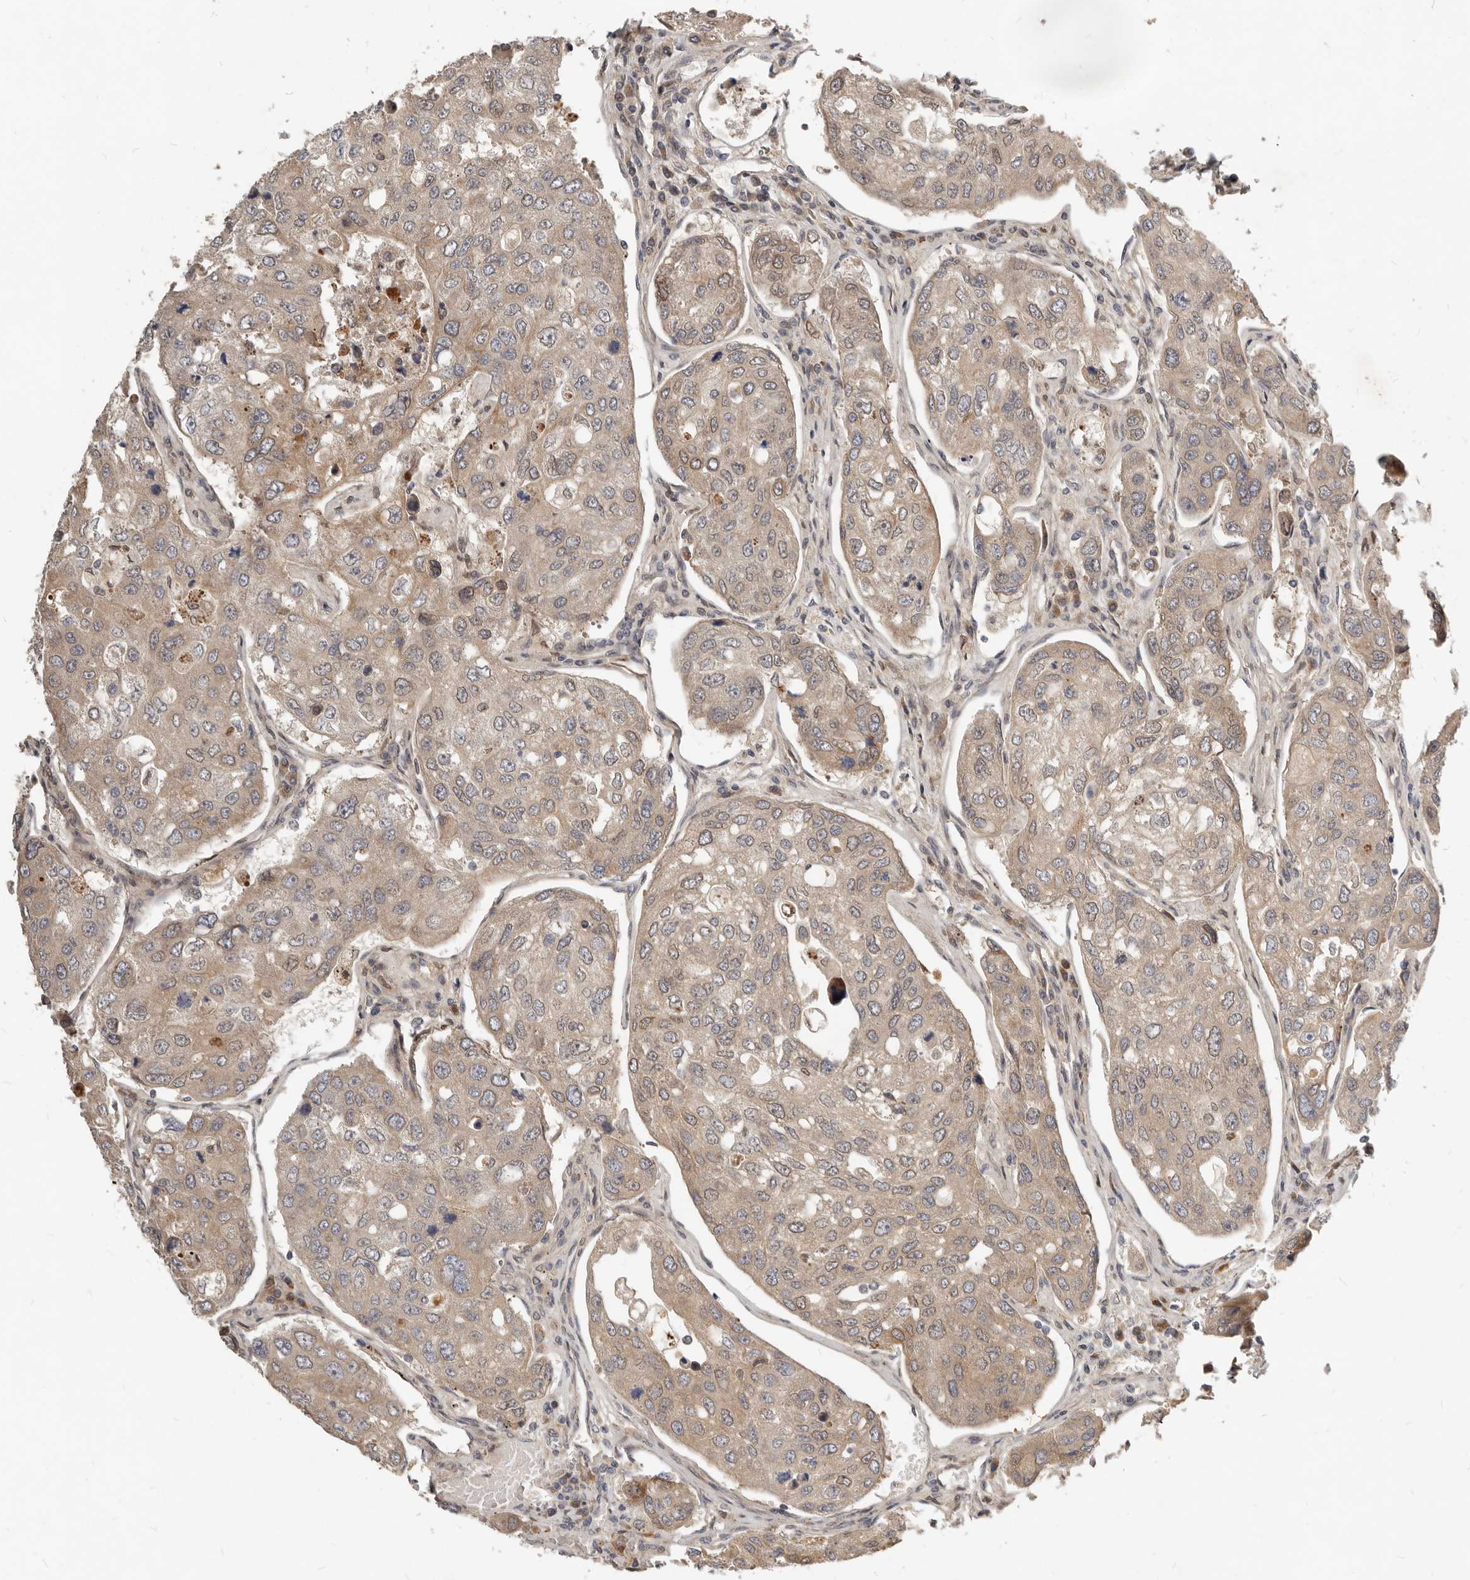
{"staining": {"intensity": "weak", "quantity": ">75%", "location": "cytoplasmic/membranous"}, "tissue": "urothelial cancer", "cell_type": "Tumor cells", "image_type": "cancer", "snomed": [{"axis": "morphology", "description": "Urothelial carcinoma, High grade"}, {"axis": "topography", "description": "Lymph node"}, {"axis": "topography", "description": "Urinary bladder"}], "caption": "Immunohistochemistry (IHC) staining of high-grade urothelial carcinoma, which reveals low levels of weak cytoplasmic/membranous positivity in about >75% of tumor cells indicating weak cytoplasmic/membranous protein positivity. The staining was performed using DAB (brown) for protein detection and nuclei were counterstained in hematoxylin (blue).", "gene": "NPY4R", "patient": {"sex": "male", "age": 51}}